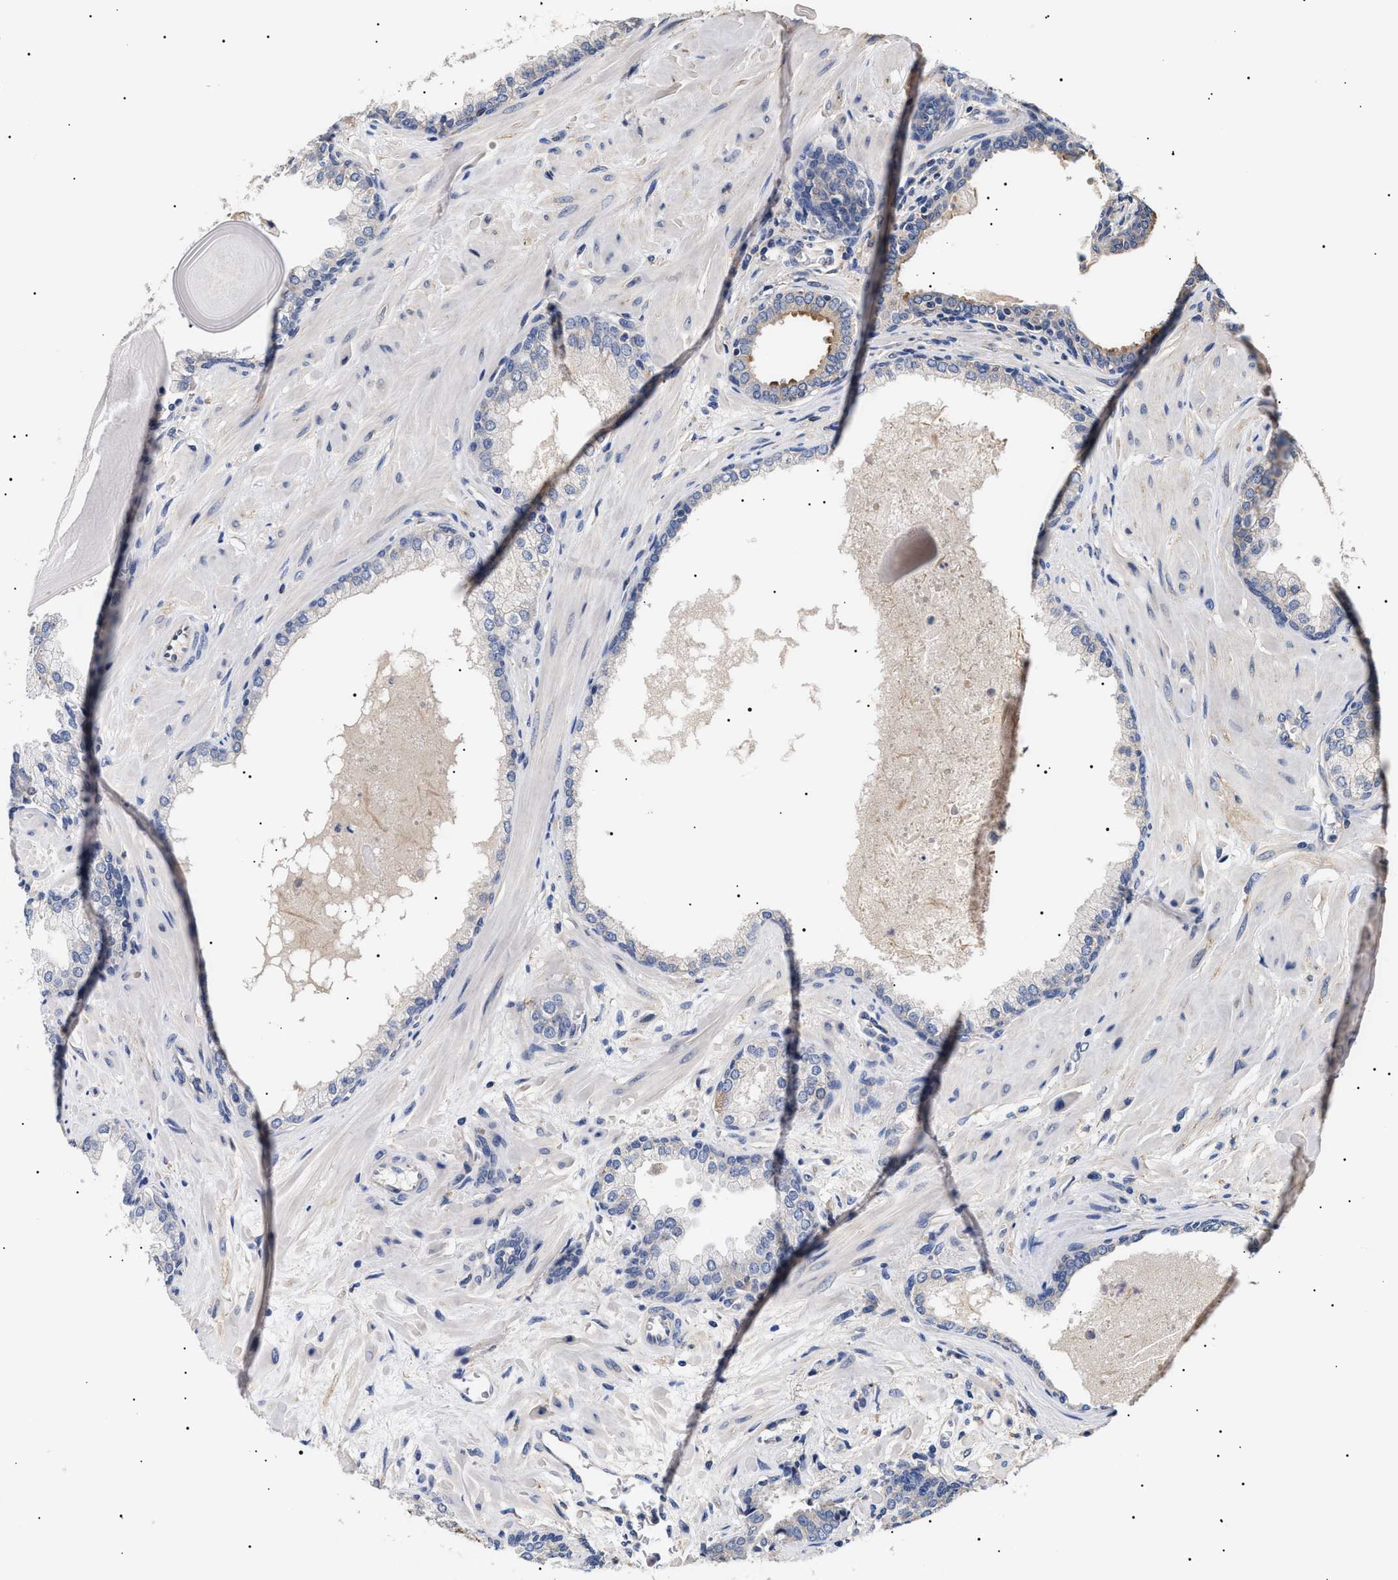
{"staining": {"intensity": "moderate", "quantity": "<25%", "location": "cytoplasmic/membranous"}, "tissue": "prostate cancer", "cell_type": "Tumor cells", "image_type": "cancer", "snomed": [{"axis": "morphology", "description": "Adenocarcinoma, Low grade"}, {"axis": "topography", "description": "Prostate"}], "caption": "Protein expression analysis of low-grade adenocarcinoma (prostate) displays moderate cytoplasmic/membranous positivity in about <25% of tumor cells. The staining was performed using DAB, with brown indicating positive protein expression. Nuclei are stained blue with hematoxylin.", "gene": "KRBA1", "patient": {"sex": "male", "age": 53}}